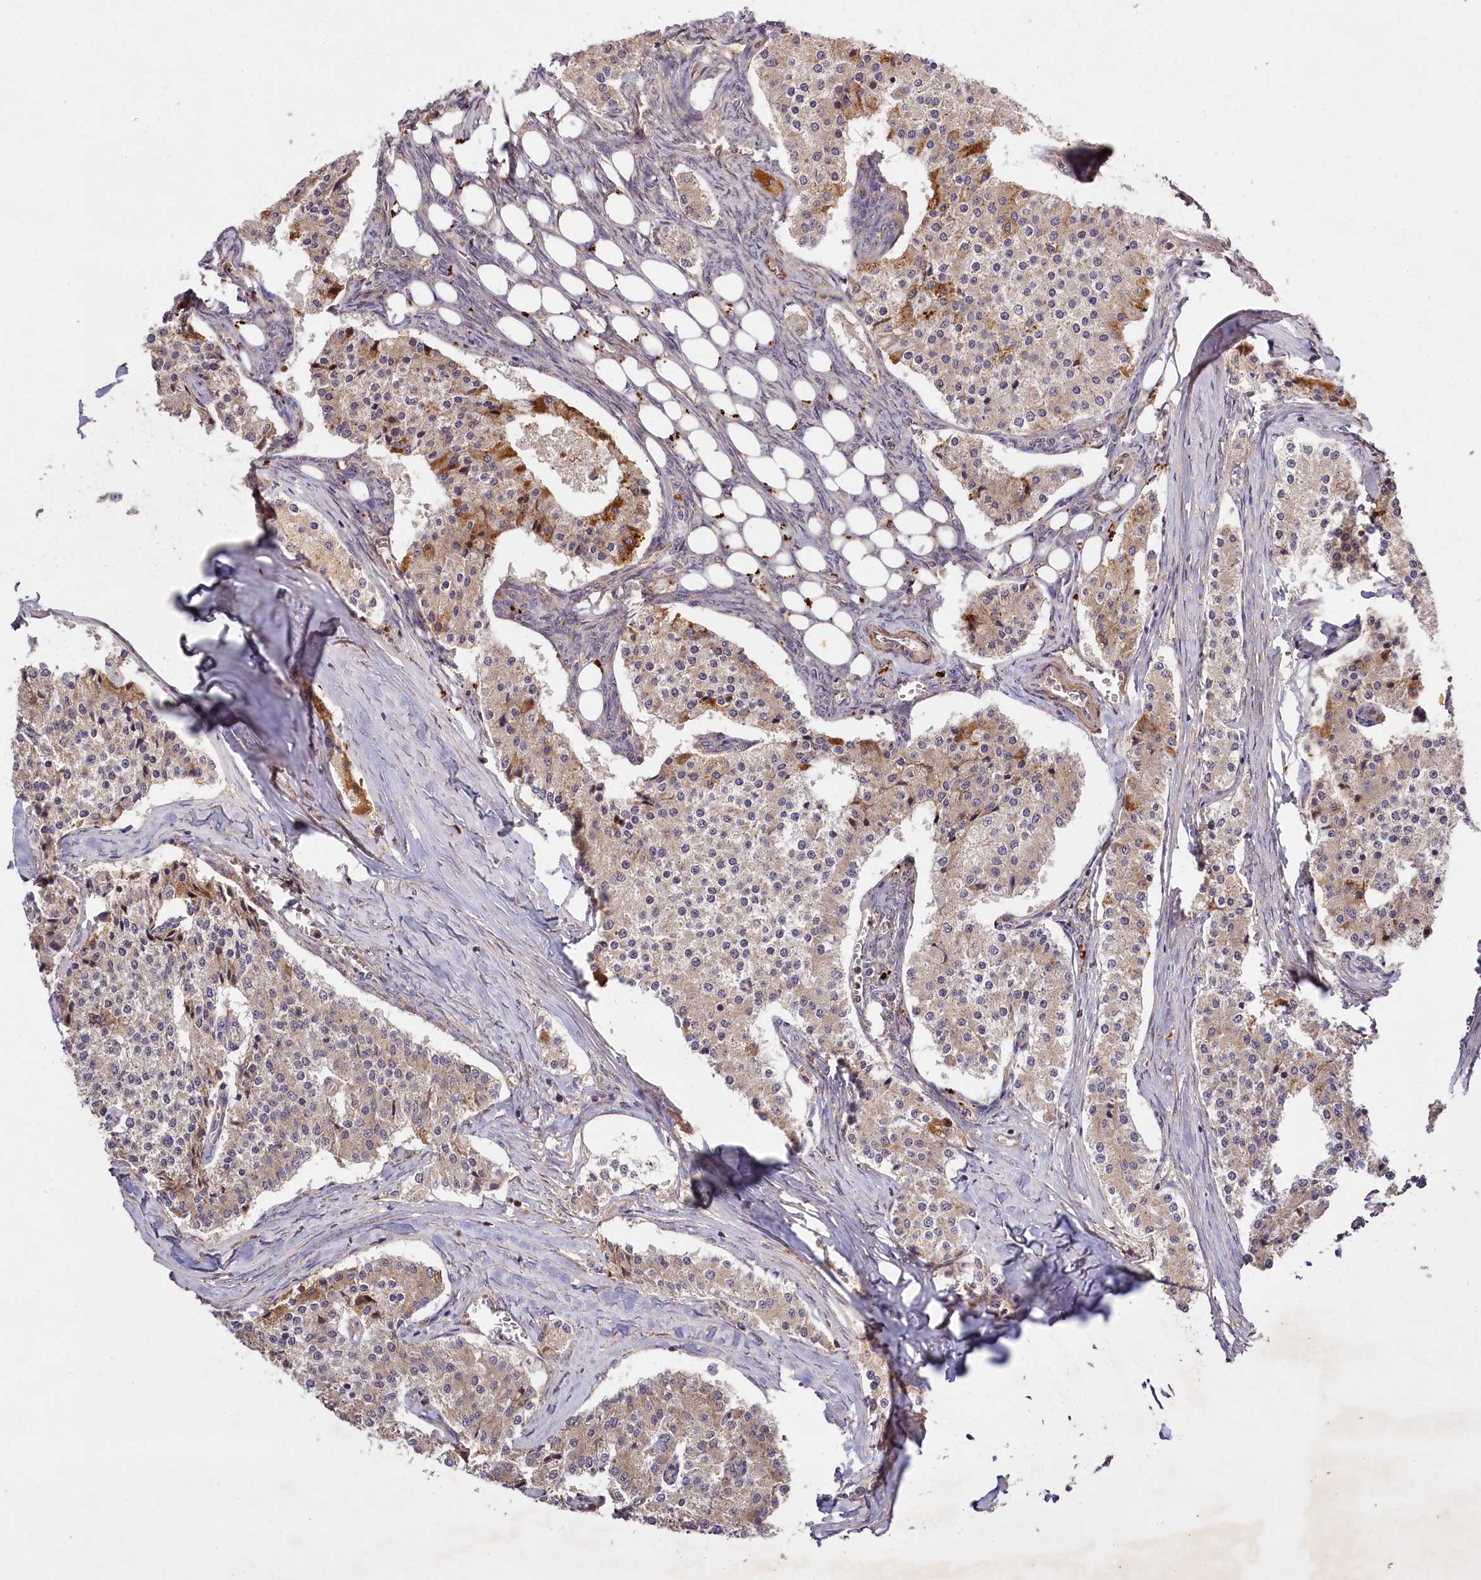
{"staining": {"intensity": "negative", "quantity": "none", "location": "none"}, "tissue": "carcinoid", "cell_type": "Tumor cells", "image_type": "cancer", "snomed": [{"axis": "morphology", "description": "Carcinoid, malignant, NOS"}, {"axis": "topography", "description": "Colon"}], "caption": "Tumor cells show no significant expression in malignant carcinoid.", "gene": "MCF2L2", "patient": {"sex": "female", "age": 52}}